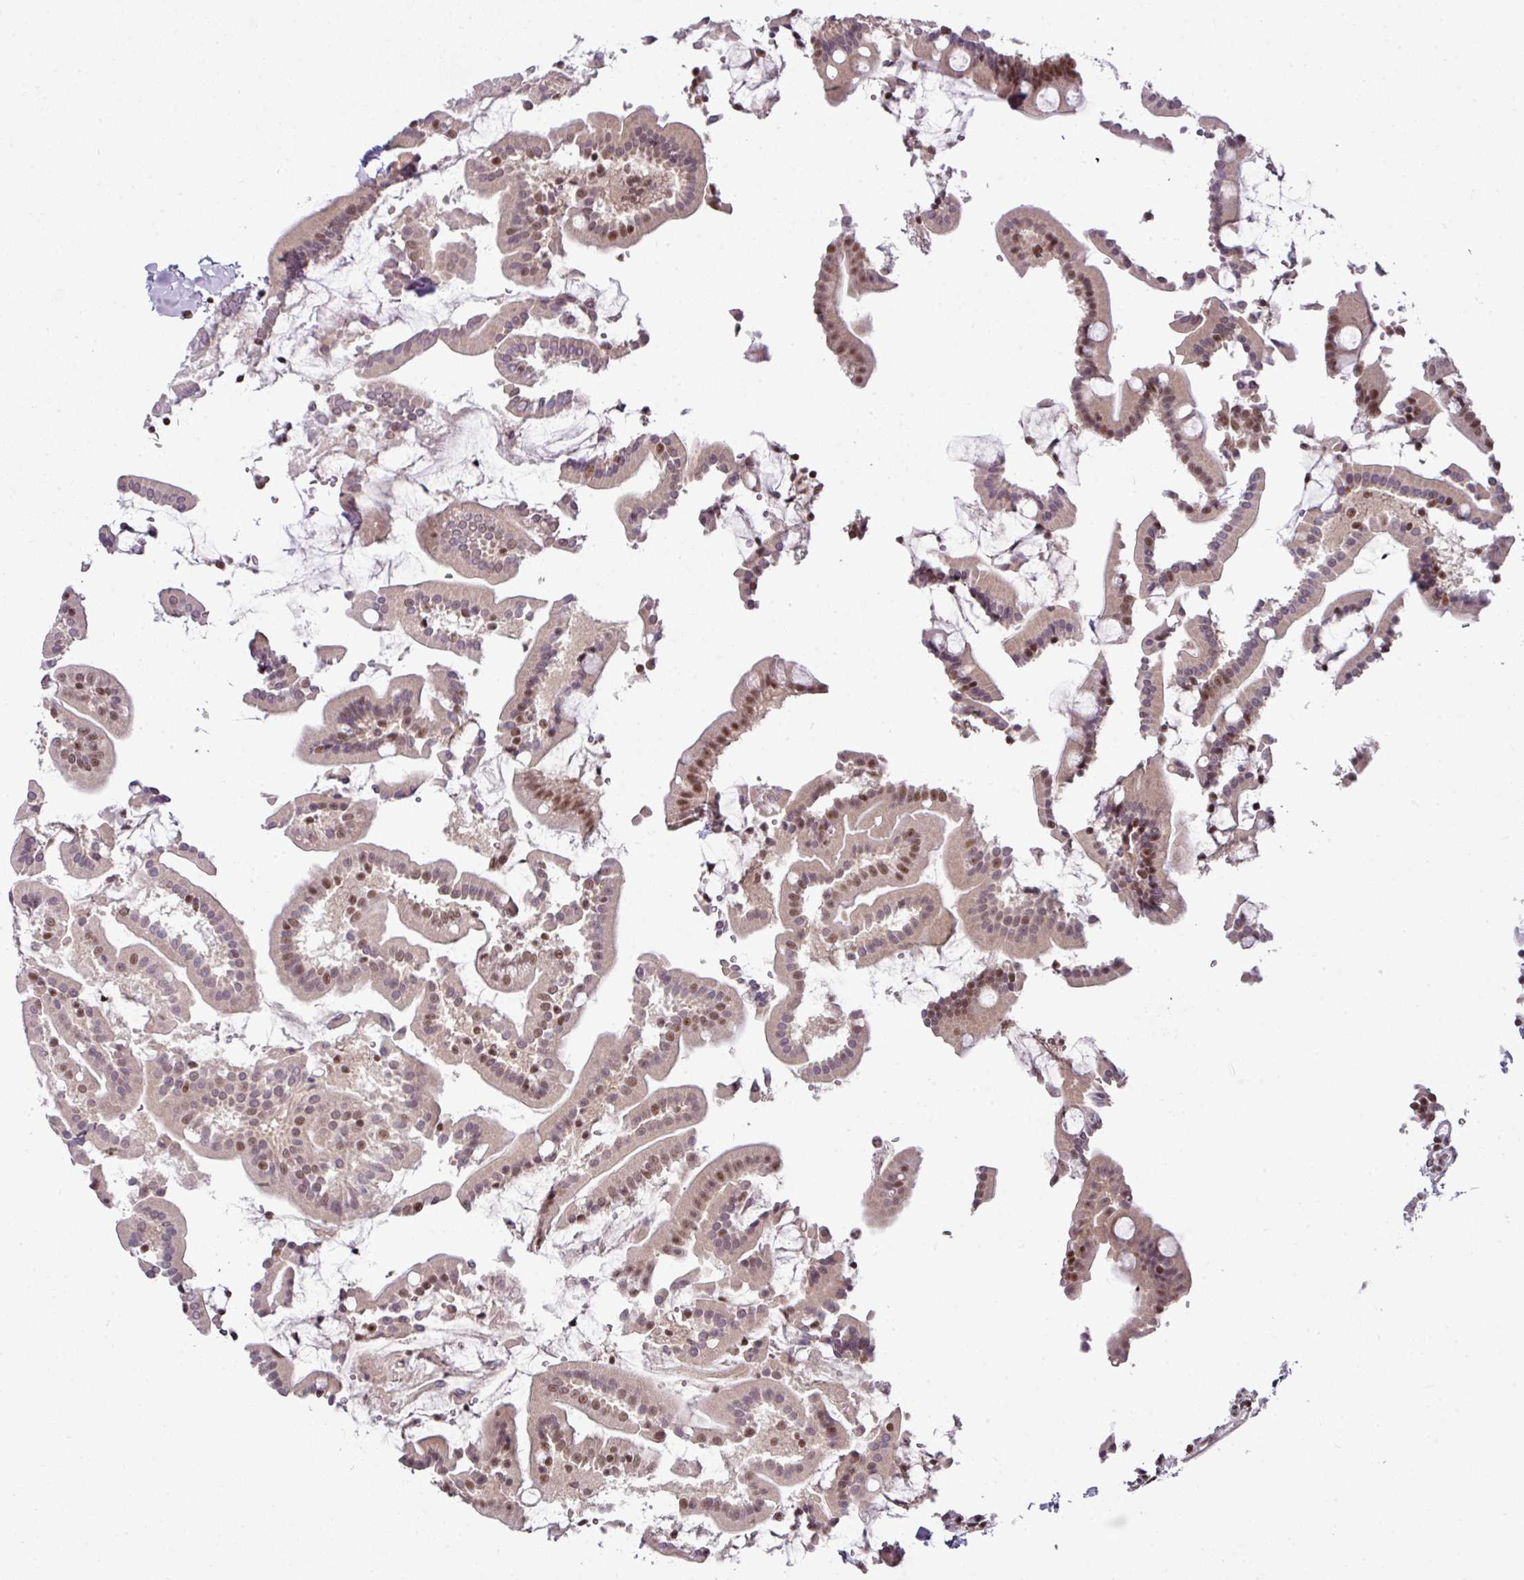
{"staining": {"intensity": "moderate", "quantity": ">75%", "location": "nuclear"}, "tissue": "duodenum", "cell_type": "Glandular cells", "image_type": "normal", "snomed": [{"axis": "morphology", "description": "Normal tissue, NOS"}, {"axis": "topography", "description": "Duodenum"}], "caption": "This micrograph exhibits IHC staining of unremarkable human duodenum, with medium moderate nuclear positivity in about >75% of glandular cells.", "gene": "NFYA", "patient": {"sex": "male", "age": 55}}